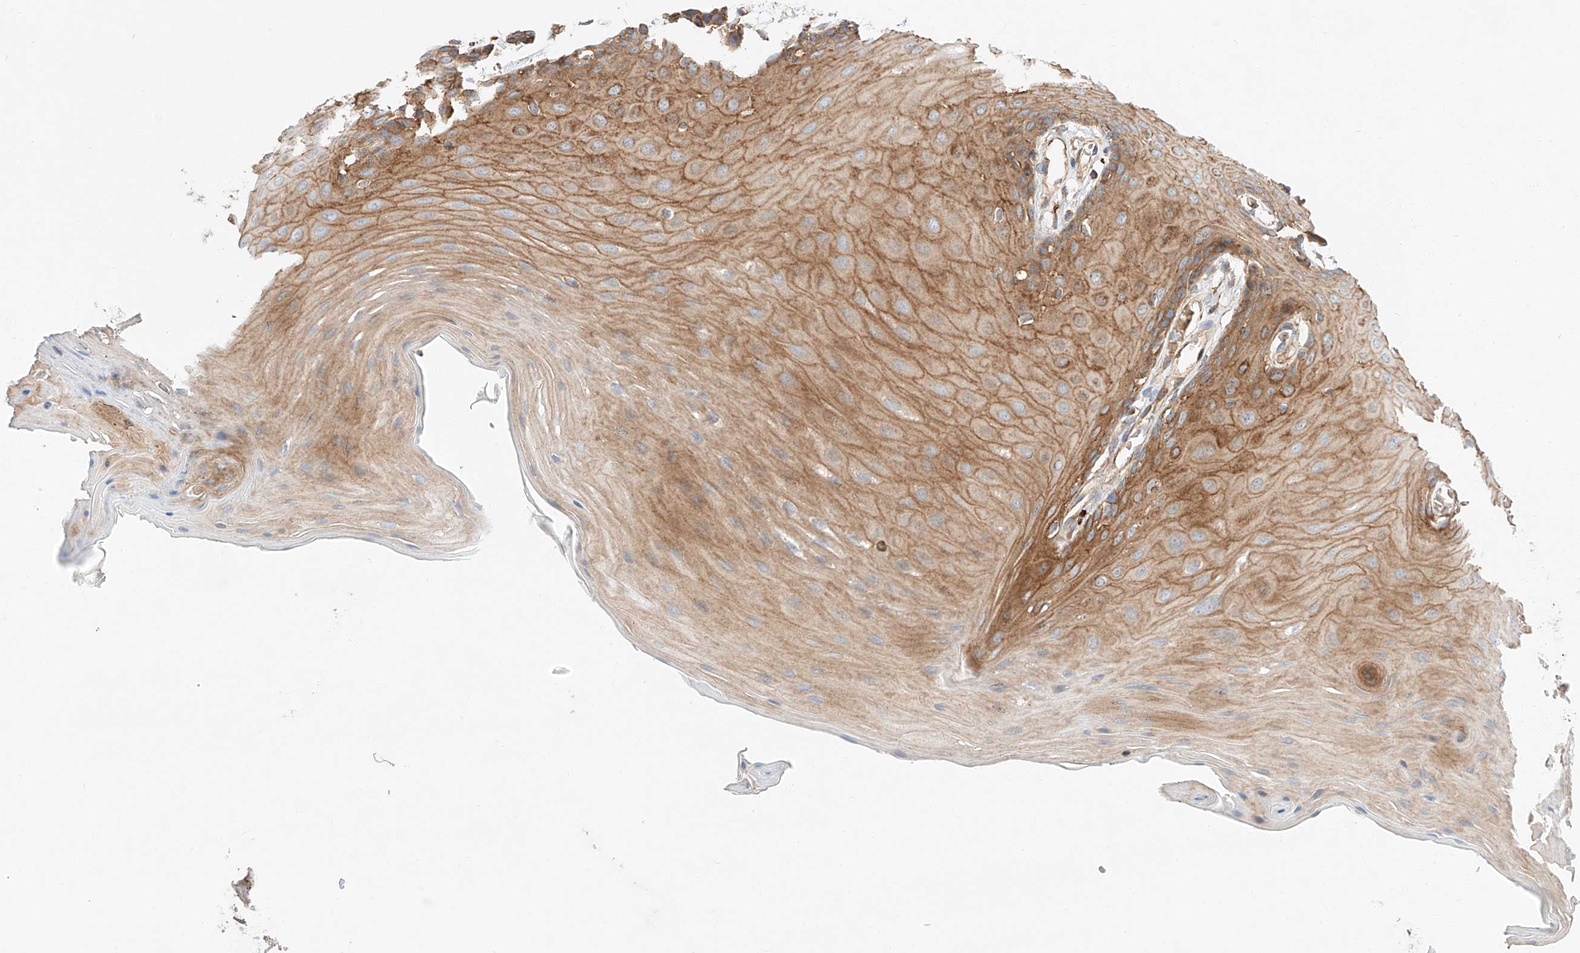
{"staining": {"intensity": "moderate", "quantity": "25%-75%", "location": "cytoplasmic/membranous"}, "tissue": "oral mucosa", "cell_type": "Squamous epithelial cells", "image_type": "normal", "snomed": [{"axis": "morphology", "description": "Normal tissue, NOS"}, {"axis": "morphology", "description": "Squamous cell carcinoma, NOS"}, {"axis": "topography", "description": "Skeletal muscle"}, {"axis": "topography", "description": "Oral tissue"}, {"axis": "topography", "description": "Salivary gland"}, {"axis": "topography", "description": "Head-Neck"}], "caption": "Immunohistochemical staining of normal oral mucosa reveals moderate cytoplasmic/membranous protein expression in about 25%-75% of squamous epithelial cells.", "gene": "MINDY4", "patient": {"sex": "male", "age": 54}}